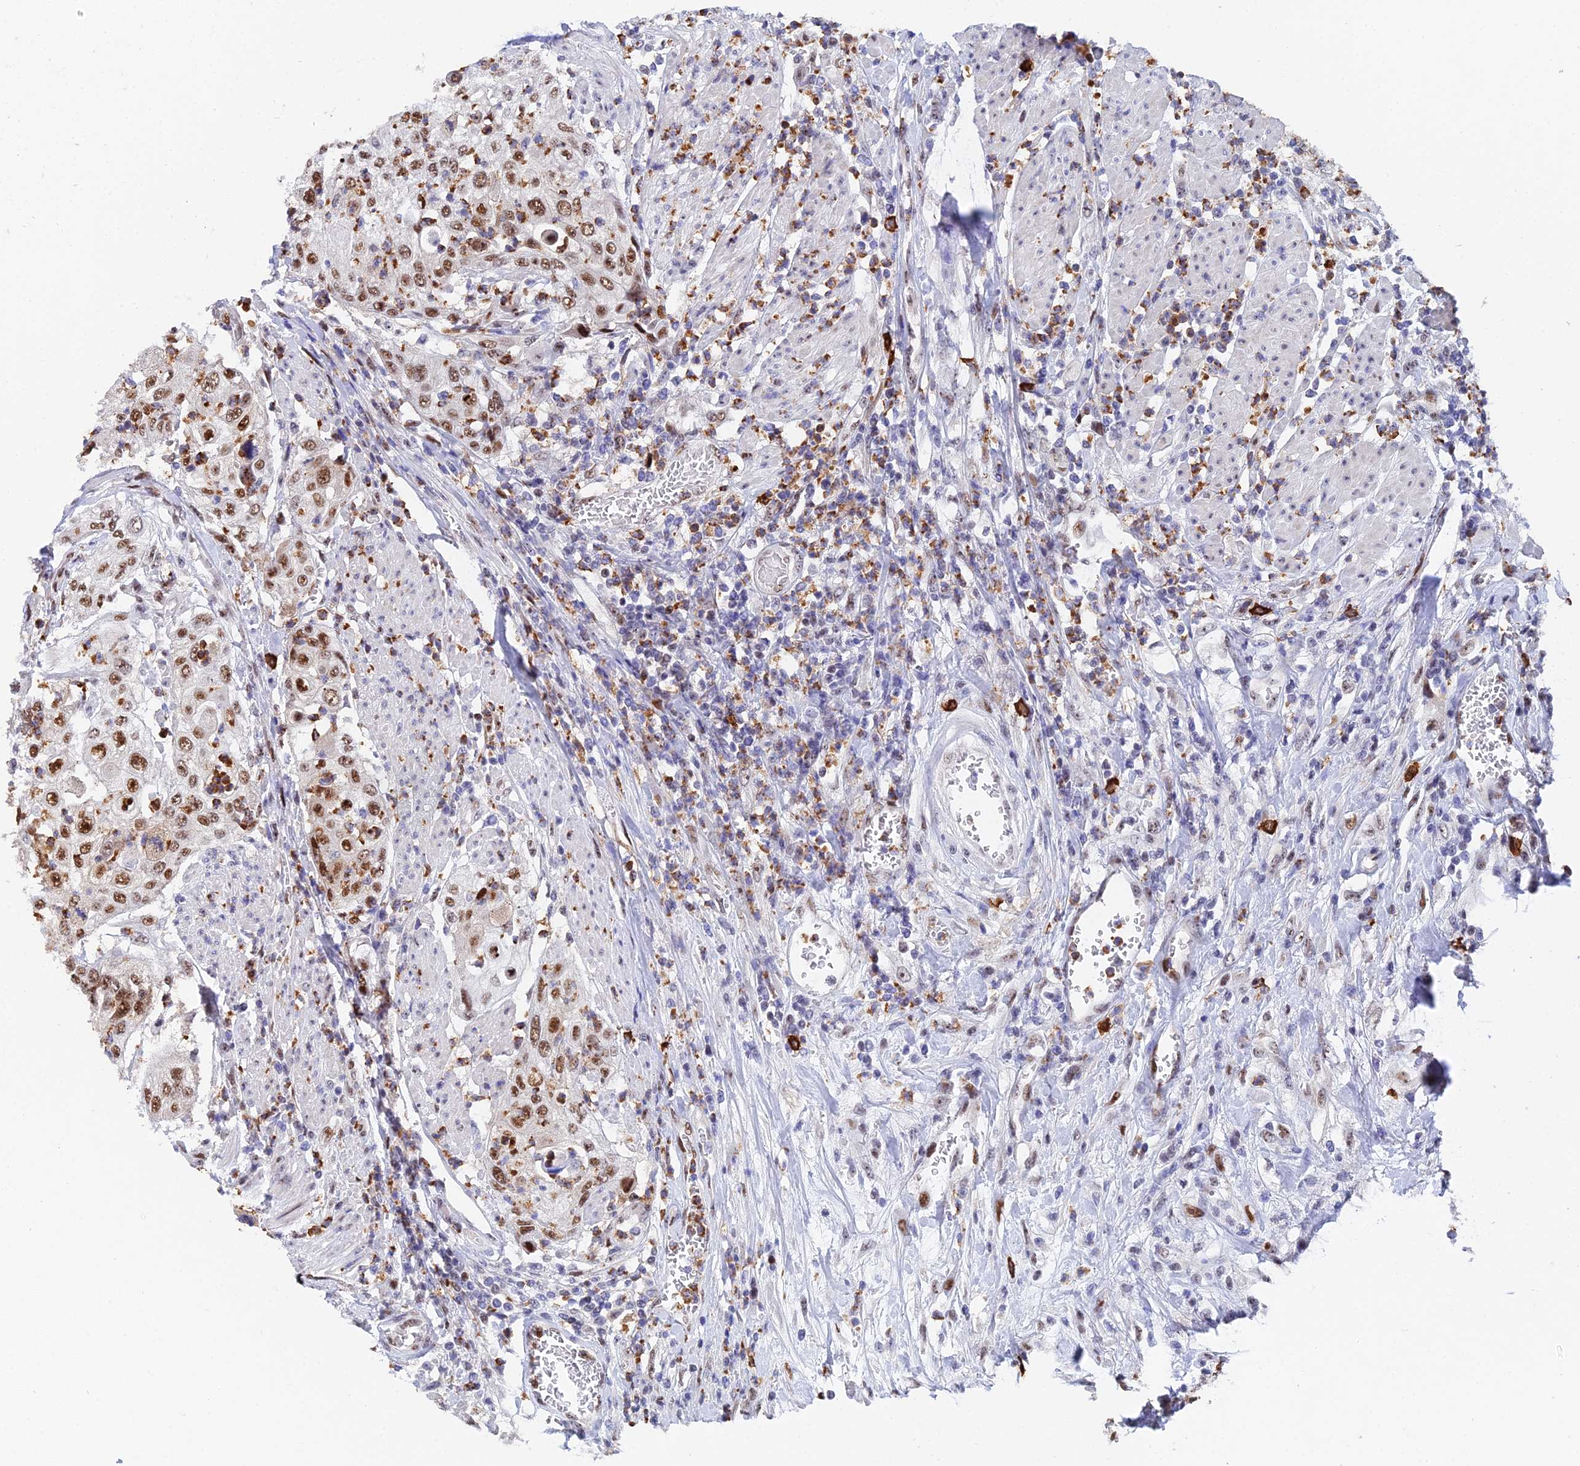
{"staining": {"intensity": "moderate", "quantity": ">75%", "location": "nuclear"}, "tissue": "urothelial cancer", "cell_type": "Tumor cells", "image_type": "cancer", "snomed": [{"axis": "morphology", "description": "Urothelial carcinoma, High grade"}, {"axis": "topography", "description": "Urinary bladder"}], "caption": "Immunohistochemistry of high-grade urothelial carcinoma reveals medium levels of moderate nuclear staining in approximately >75% of tumor cells.", "gene": "TIFA", "patient": {"sex": "female", "age": 79}}